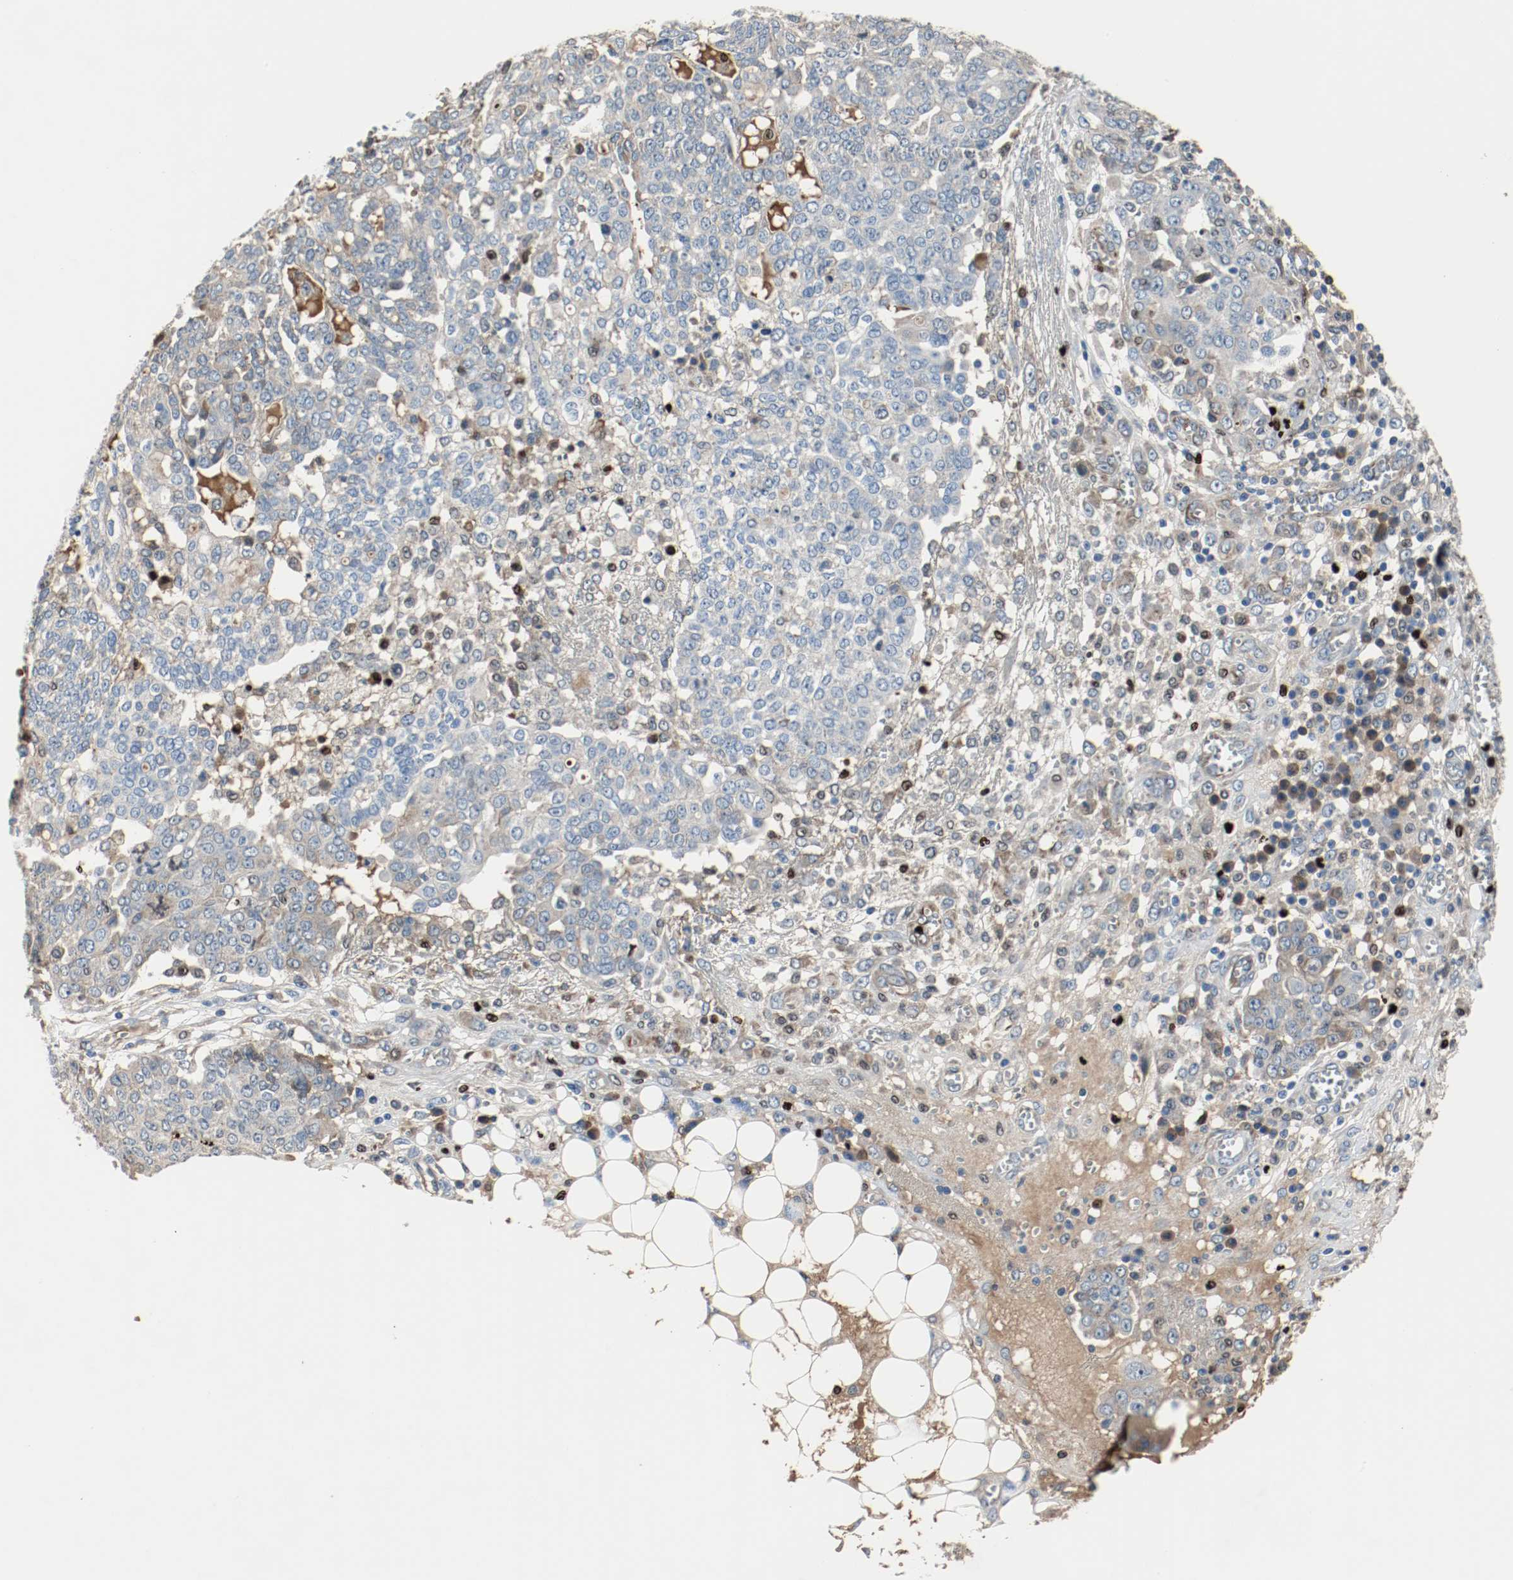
{"staining": {"intensity": "negative", "quantity": "none", "location": "none"}, "tissue": "ovarian cancer", "cell_type": "Tumor cells", "image_type": "cancer", "snomed": [{"axis": "morphology", "description": "Cystadenocarcinoma, serous, NOS"}, {"axis": "topography", "description": "Soft tissue"}, {"axis": "topography", "description": "Ovary"}], "caption": "Immunohistochemistry (IHC) photomicrograph of neoplastic tissue: human ovarian serous cystadenocarcinoma stained with DAB (3,3'-diaminobenzidine) demonstrates no significant protein staining in tumor cells.", "gene": "BLK", "patient": {"sex": "female", "age": 57}}